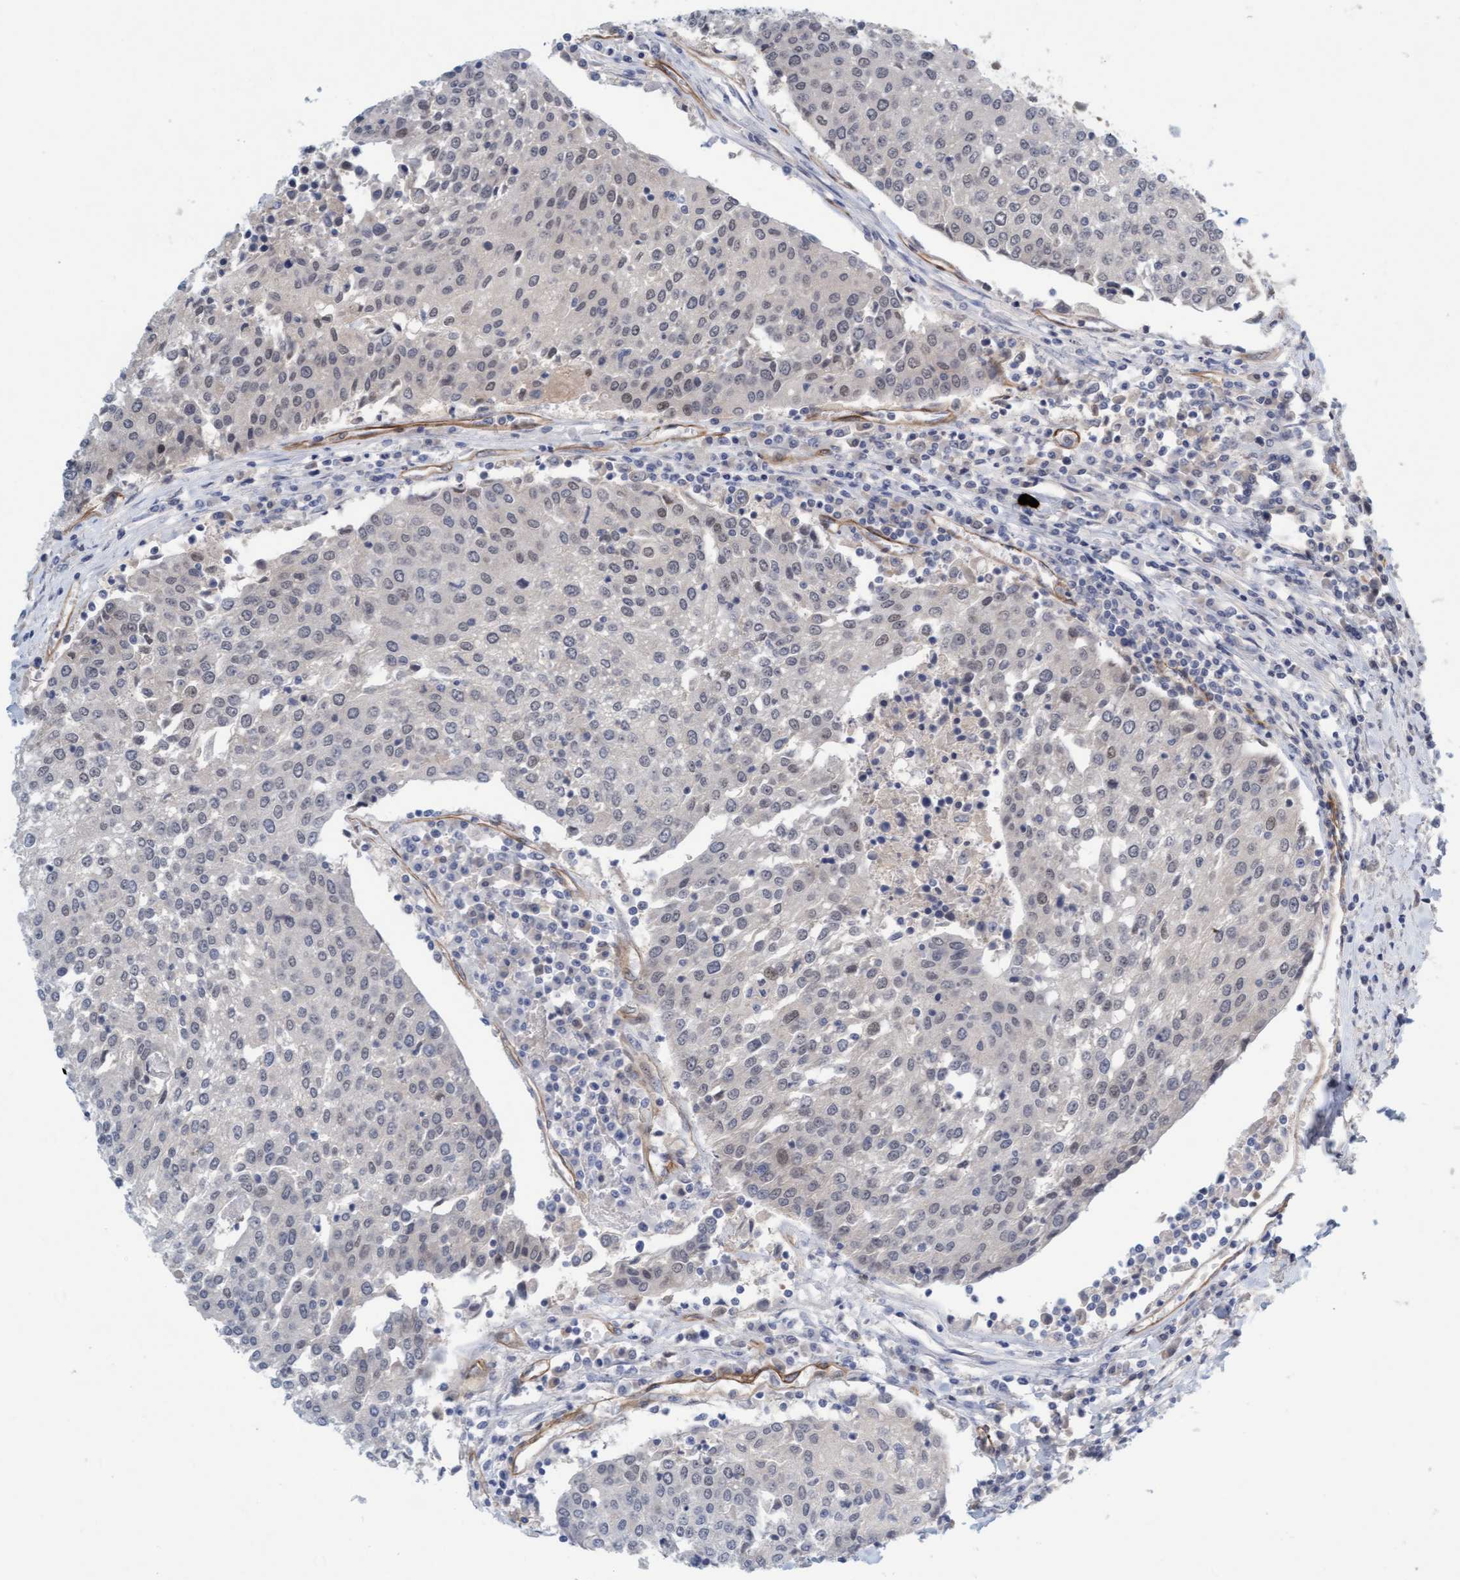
{"staining": {"intensity": "weak", "quantity": "<25%", "location": "nuclear"}, "tissue": "urothelial cancer", "cell_type": "Tumor cells", "image_type": "cancer", "snomed": [{"axis": "morphology", "description": "Urothelial carcinoma, High grade"}, {"axis": "topography", "description": "Urinary bladder"}], "caption": "There is no significant positivity in tumor cells of urothelial cancer.", "gene": "TSTD2", "patient": {"sex": "female", "age": 85}}